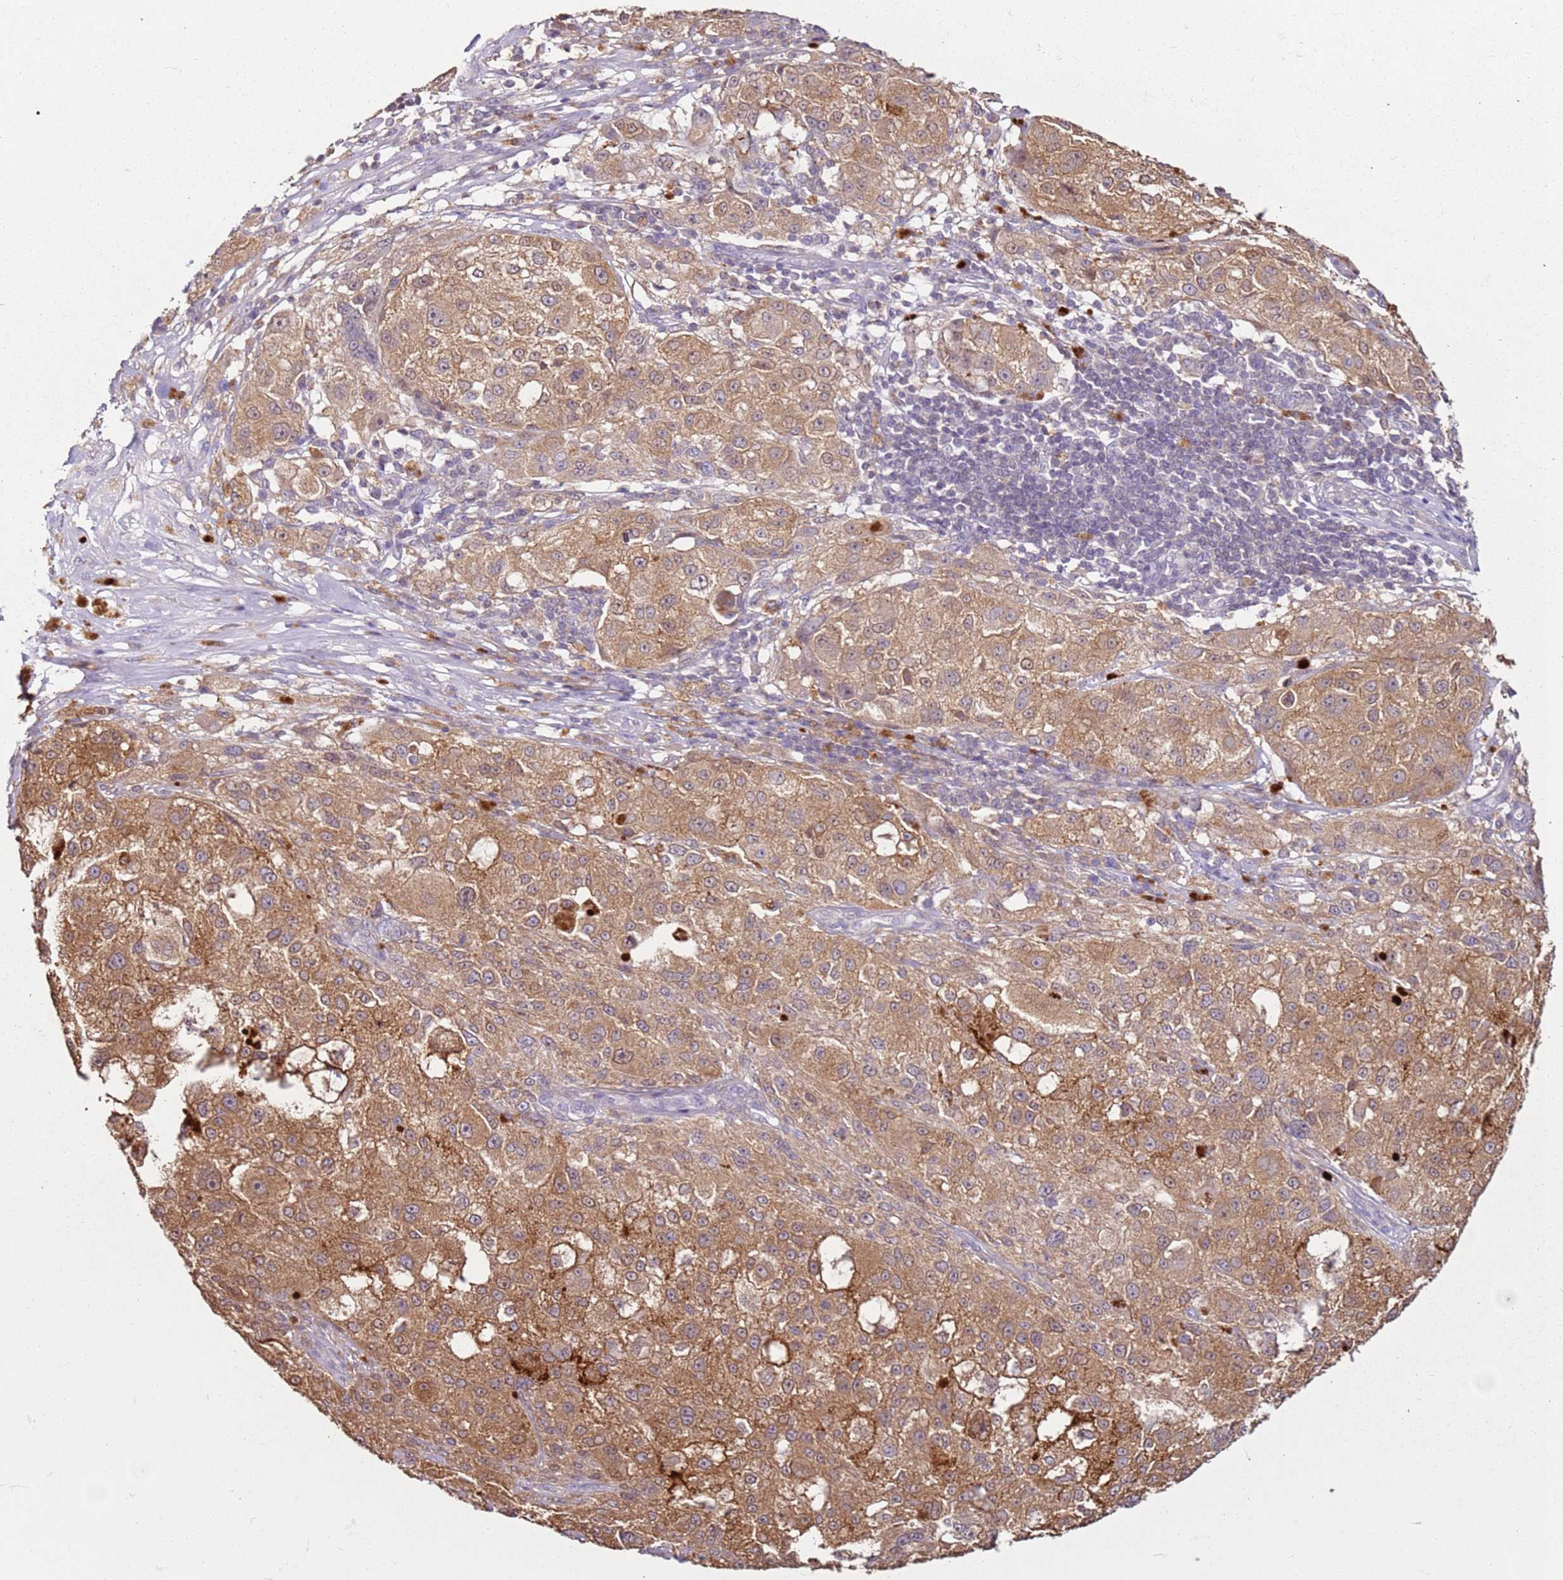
{"staining": {"intensity": "moderate", "quantity": ">75%", "location": "cytoplasmic/membranous"}, "tissue": "melanoma", "cell_type": "Tumor cells", "image_type": "cancer", "snomed": [{"axis": "morphology", "description": "Necrosis, NOS"}, {"axis": "morphology", "description": "Malignant melanoma, NOS"}, {"axis": "topography", "description": "Skin"}], "caption": "Brown immunohistochemical staining in melanoma shows moderate cytoplasmic/membranous staining in approximately >75% of tumor cells.", "gene": "MDH1", "patient": {"sex": "female", "age": 87}}